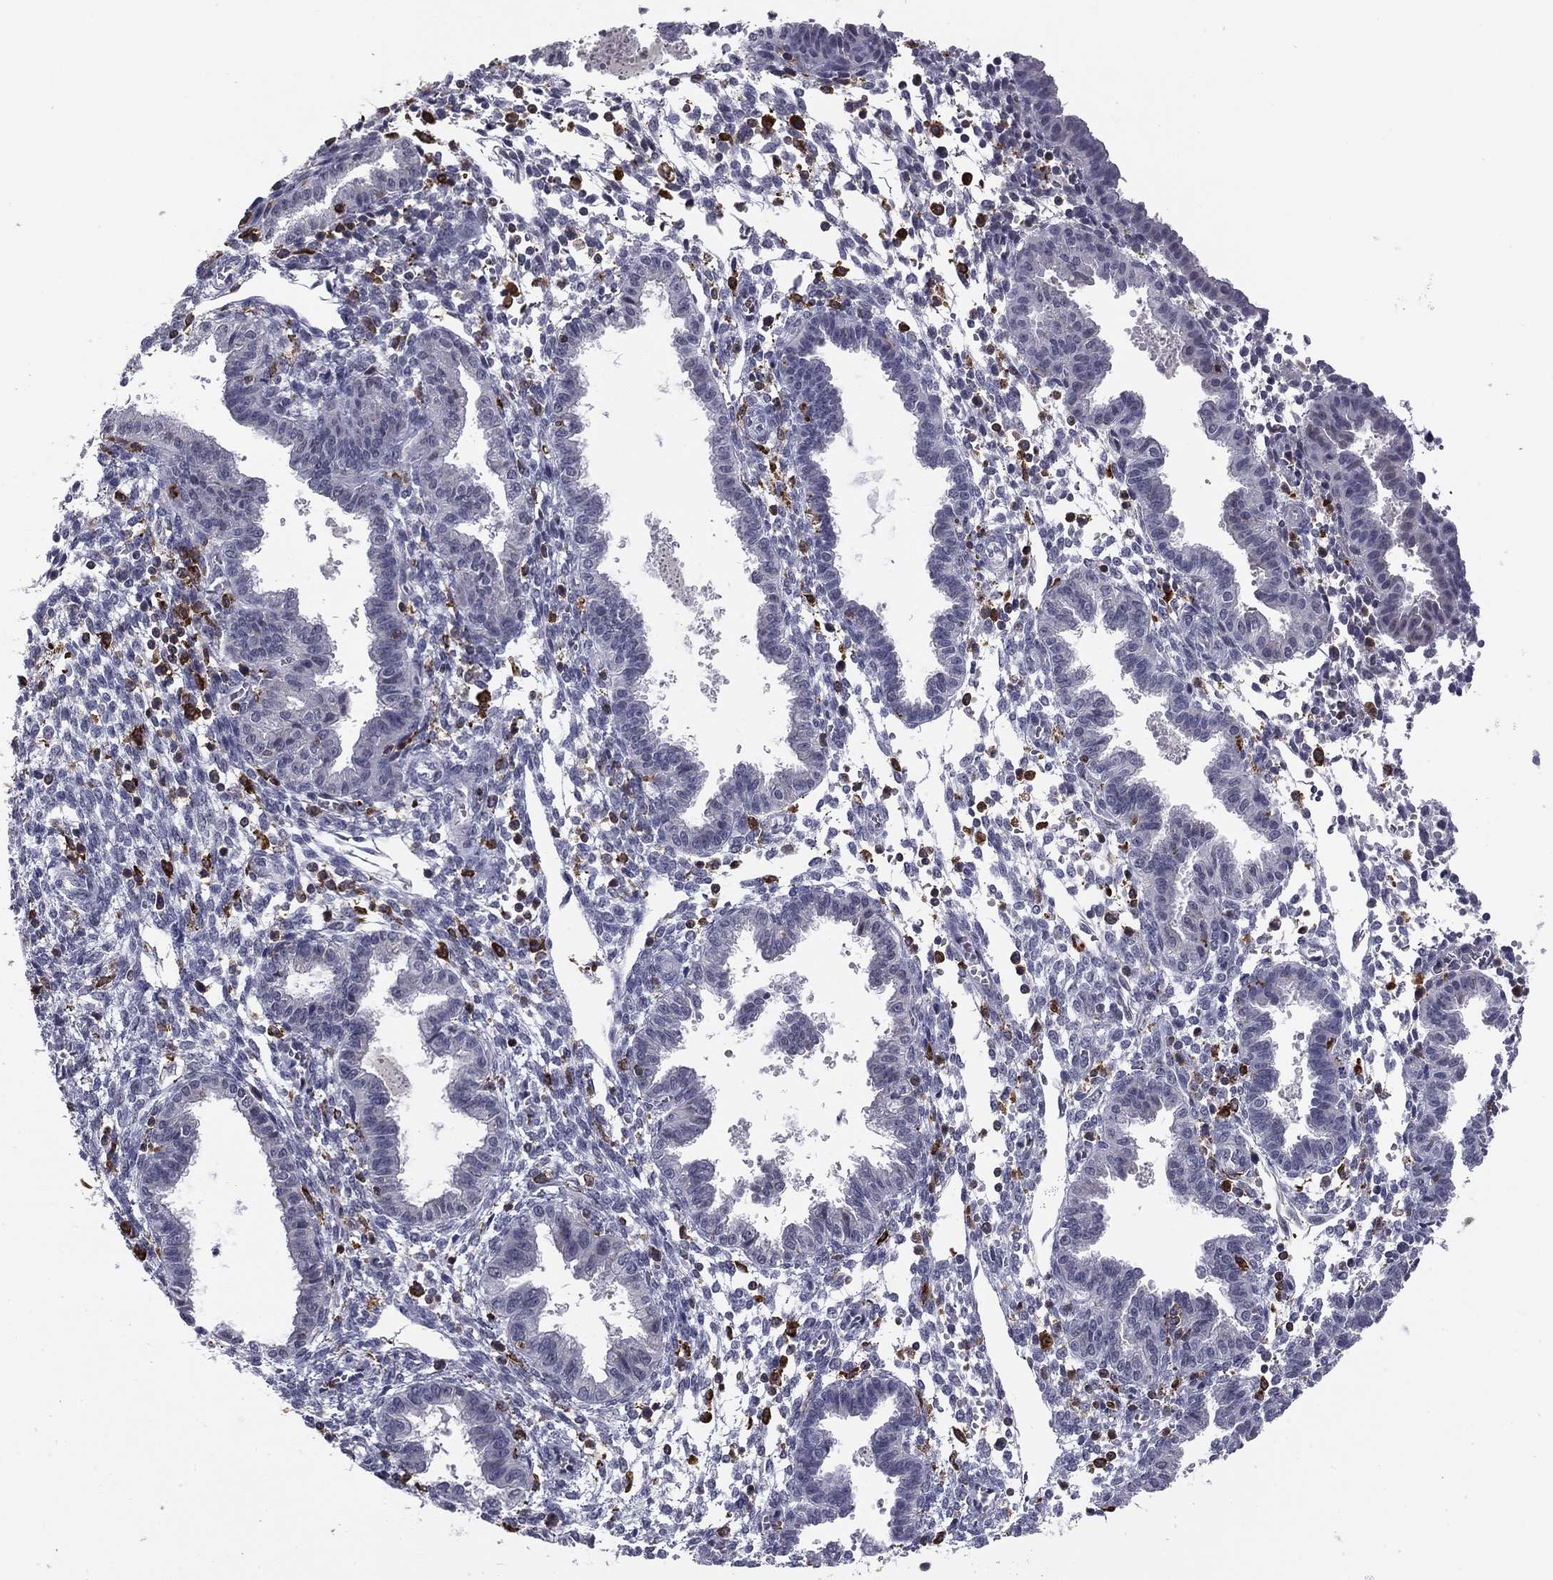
{"staining": {"intensity": "negative", "quantity": "none", "location": "none"}, "tissue": "endometrium", "cell_type": "Cells in endometrial stroma", "image_type": "normal", "snomed": [{"axis": "morphology", "description": "Normal tissue, NOS"}, {"axis": "topography", "description": "Endometrium"}], "caption": "IHC of normal human endometrium demonstrates no staining in cells in endometrial stroma. (DAB immunohistochemistry (IHC) with hematoxylin counter stain).", "gene": "PLCB2", "patient": {"sex": "female", "age": 37}}